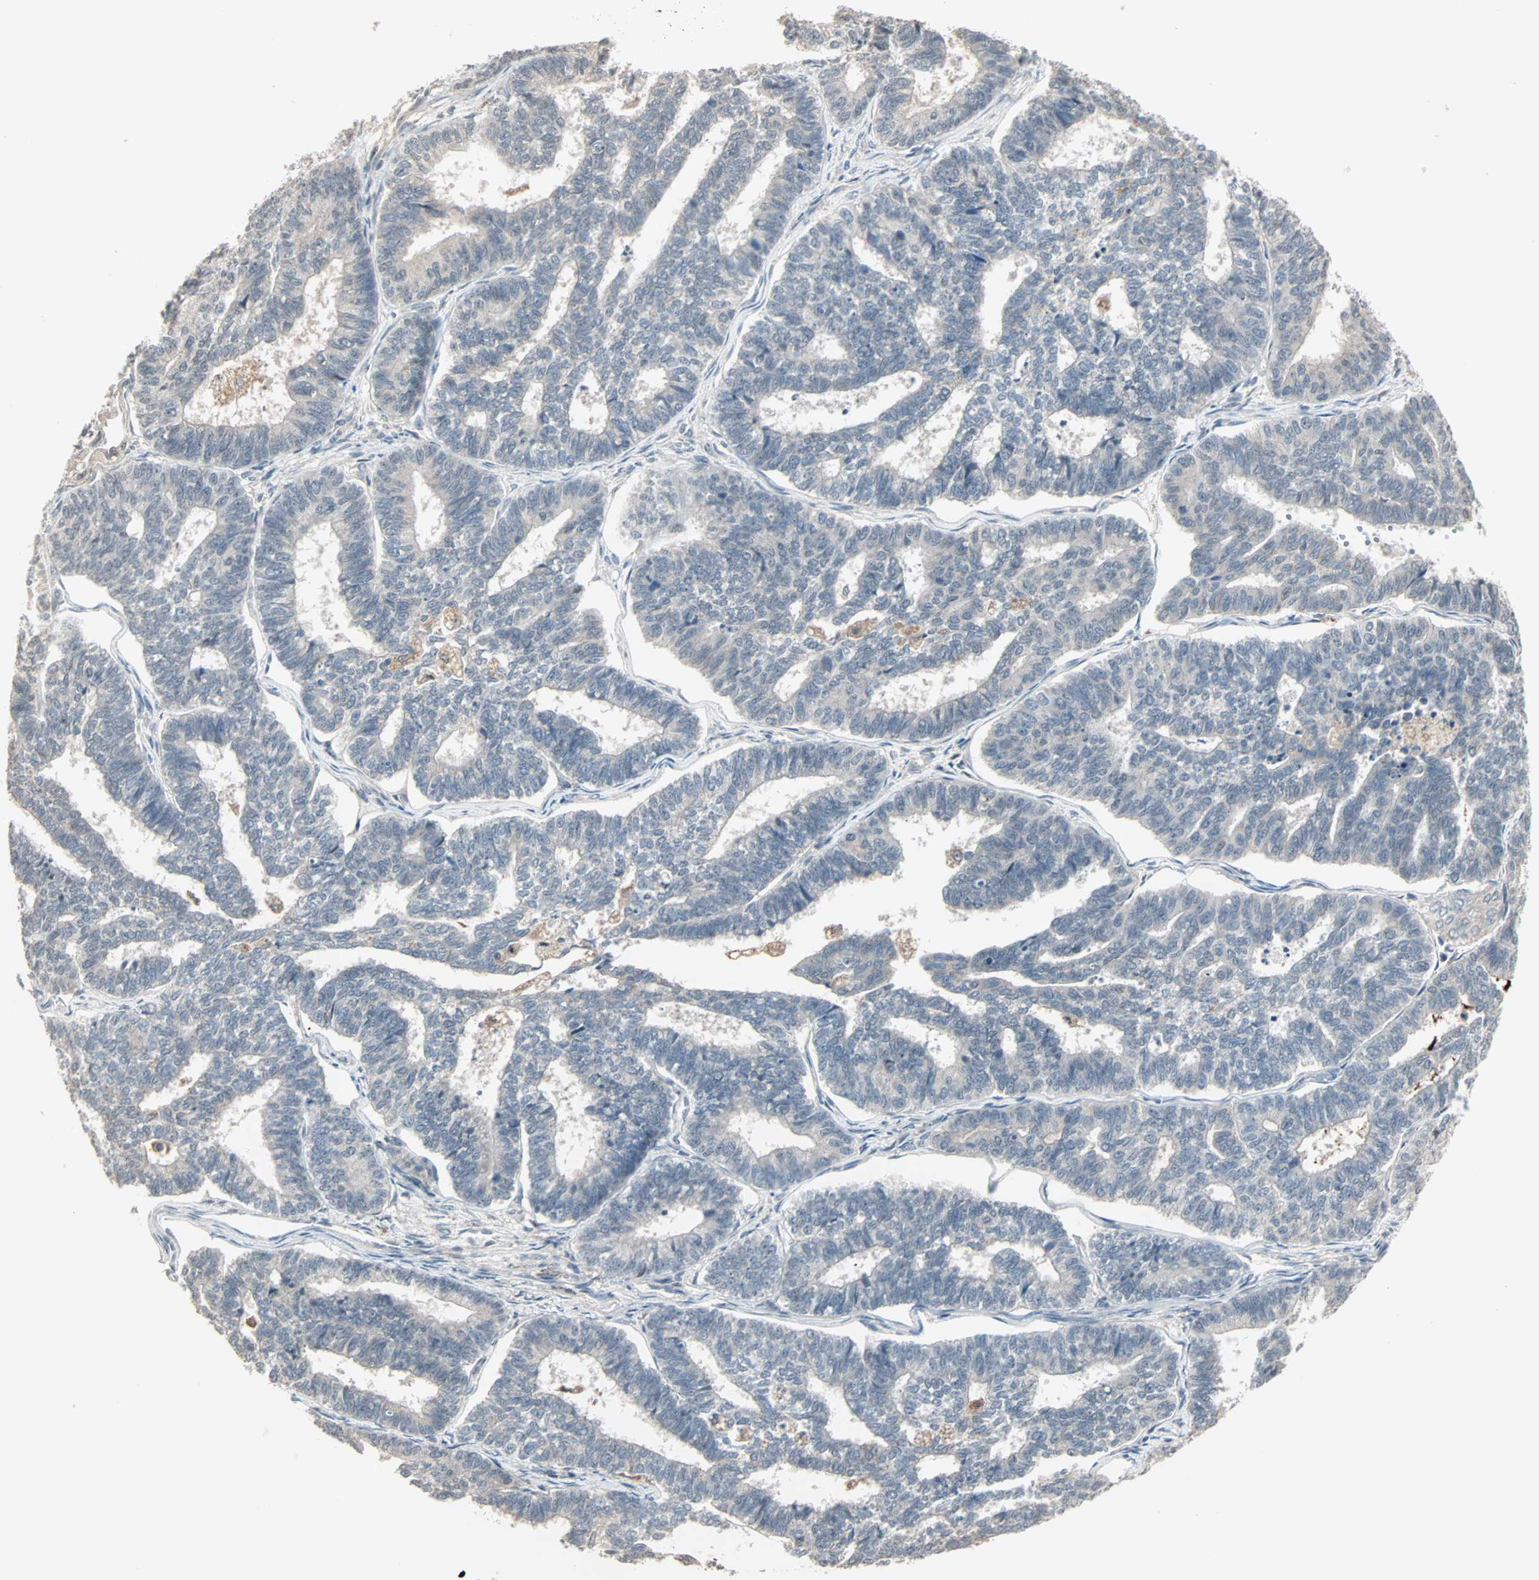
{"staining": {"intensity": "negative", "quantity": "none", "location": "none"}, "tissue": "endometrial cancer", "cell_type": "Tumor cells", "image_type": "cancer", "snomed": [{"axis": "morphology", "description": "Adenocarcinoma, NOS"}, {"axis": "topography", "description": "Endometrium"}], "caption": "Photomicrograph shows no significant protein staining in tumor cells of adenocarcinoma (endometrial). (Brightfield microscopy of DAB (3,3'-diaminobenzidine) IHC at high magnification).", "gene": "KDM4A", "patient": {"sex": "female", "age": 70}}